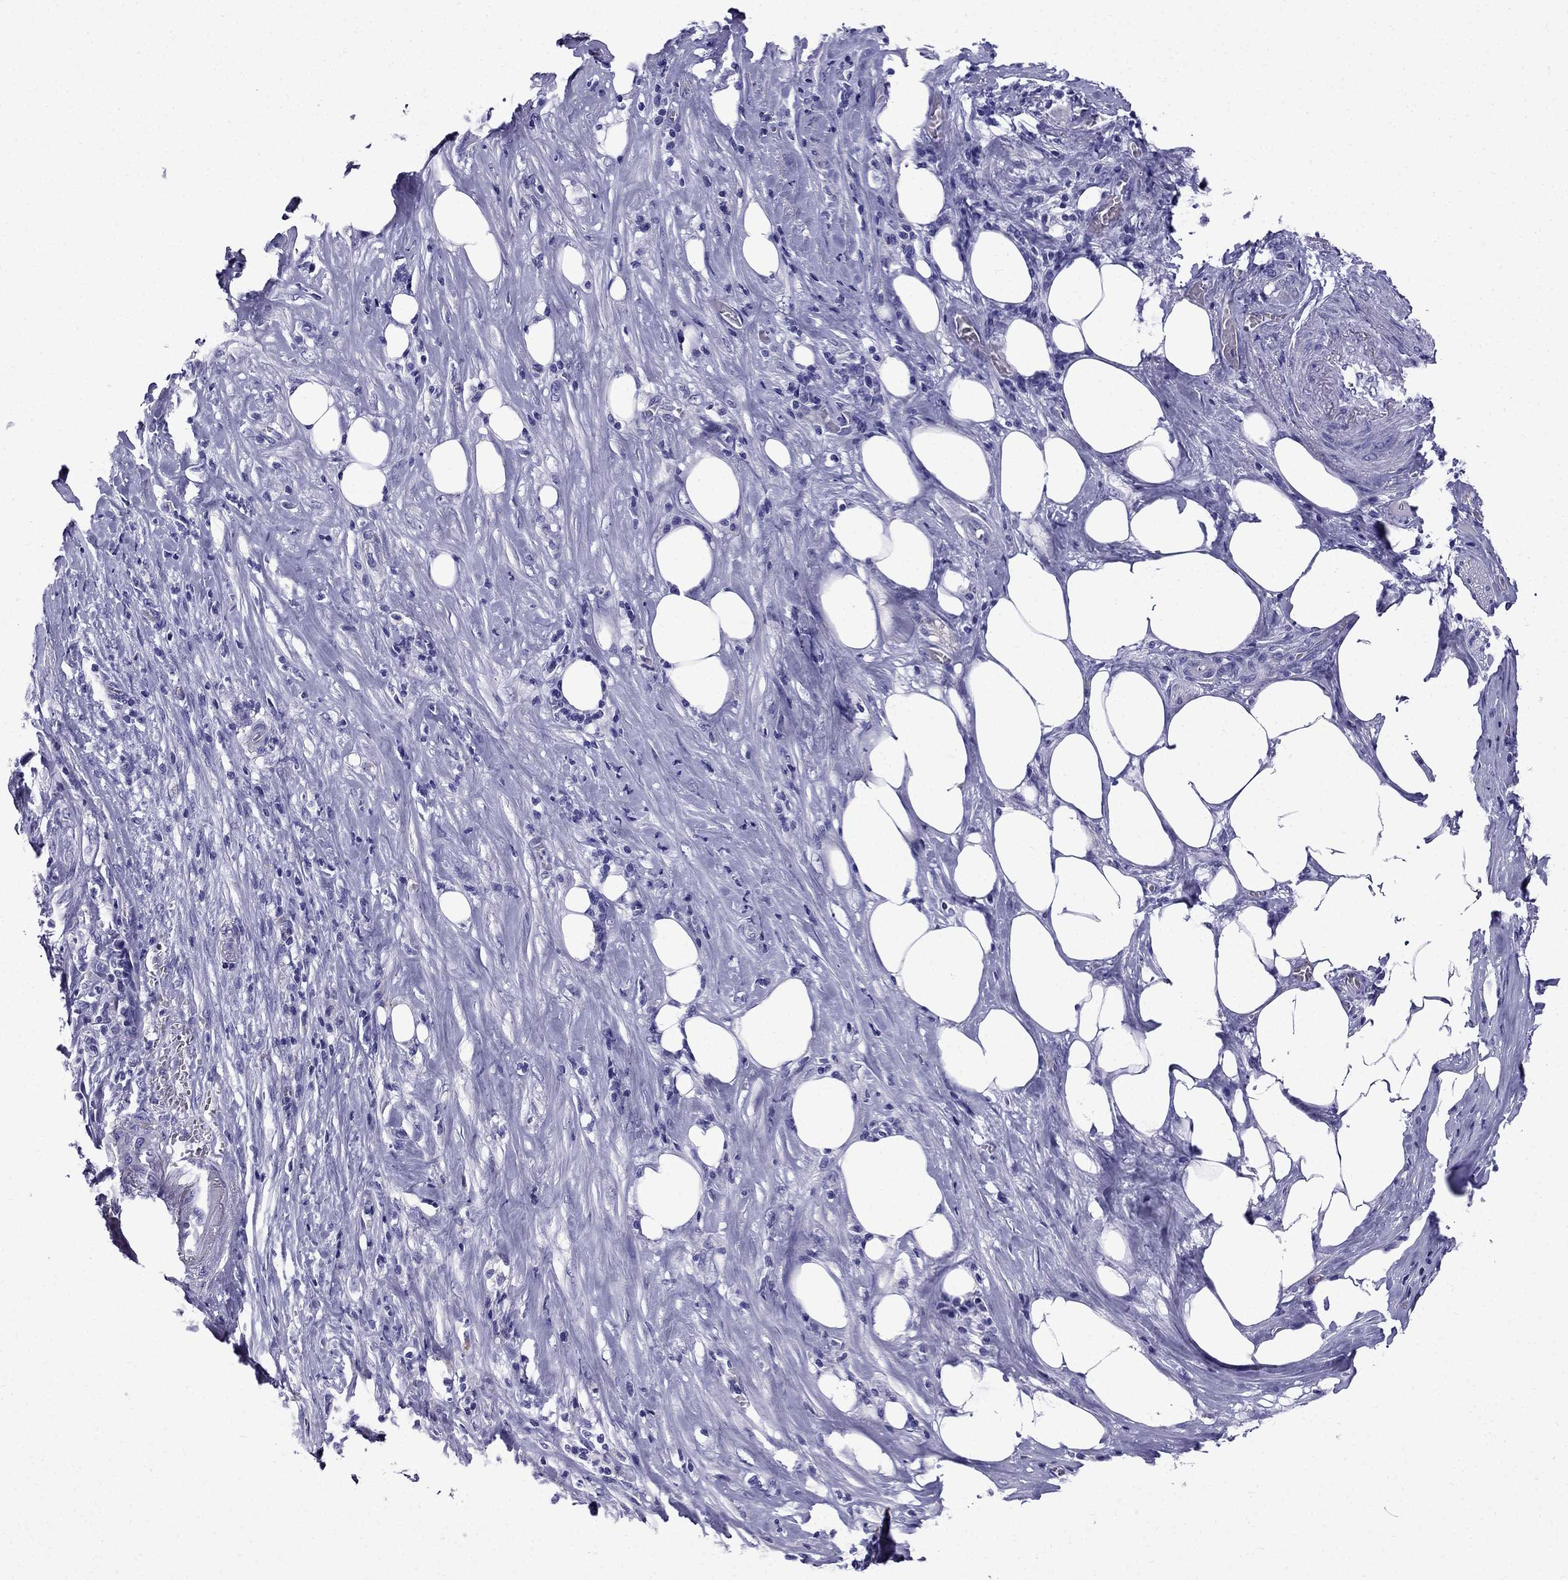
{"staining": {"intensity": "negative", "quantity": "none", "location": "none"}, "tissue": "pancreatic cancer", "cell_type": "Tumor cells", "image_type": "cancer", "snomed": [{"axis": "morphology", "description": "Adenocarcinoma, NOS"}, {"axis": "topography", "description": "Pancreas"}], "caption": "Adenocarcinoma (pancreatic) stained for a protein using immunohistochemistry (IHC) exhibits no expression tumor cells.", "gene": "ERC2", "patient": {"sex": "male", "age": 57}}